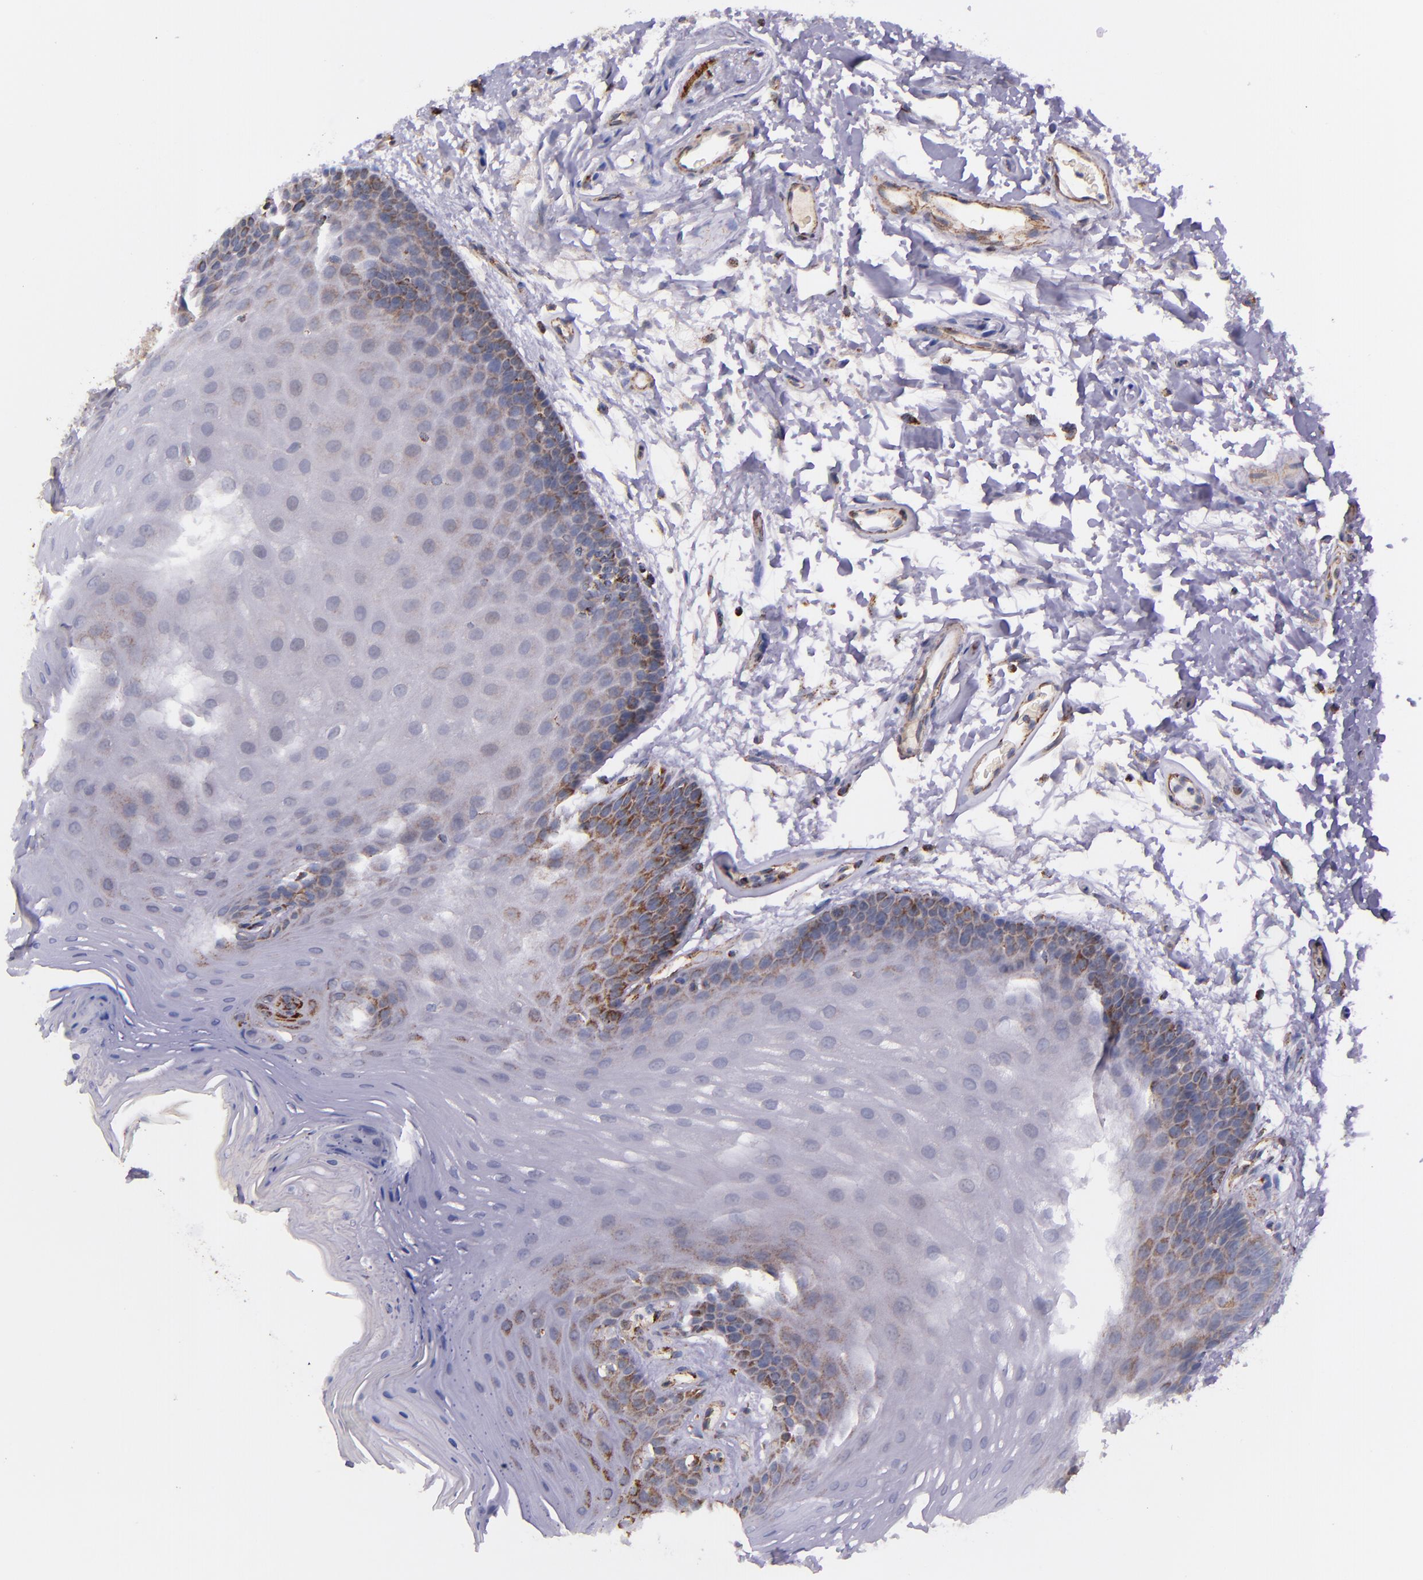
{"staining": {"intensity": "moderate", "quantity": "25%-75%", "location": "cytoplasmic/membranous"}, "tissue": "oral mucosa", "cell_type": "Squamous epithelial cells", "image_type": "normal", "snomed": [{"axis": "morphology", "description": "Normal tissue, NOS"}, {"axis": "topography", "description": "Oral tissue"}], "caption": "Immunohistochemical staining of benign oral mucosa shows medium levels of moderate cytoplasmic/membranous expression in approximately 25%-75% of squamous epithelial cells.", "gene": "IDH3G", "patient": {"sex": "male", "age": 62}}